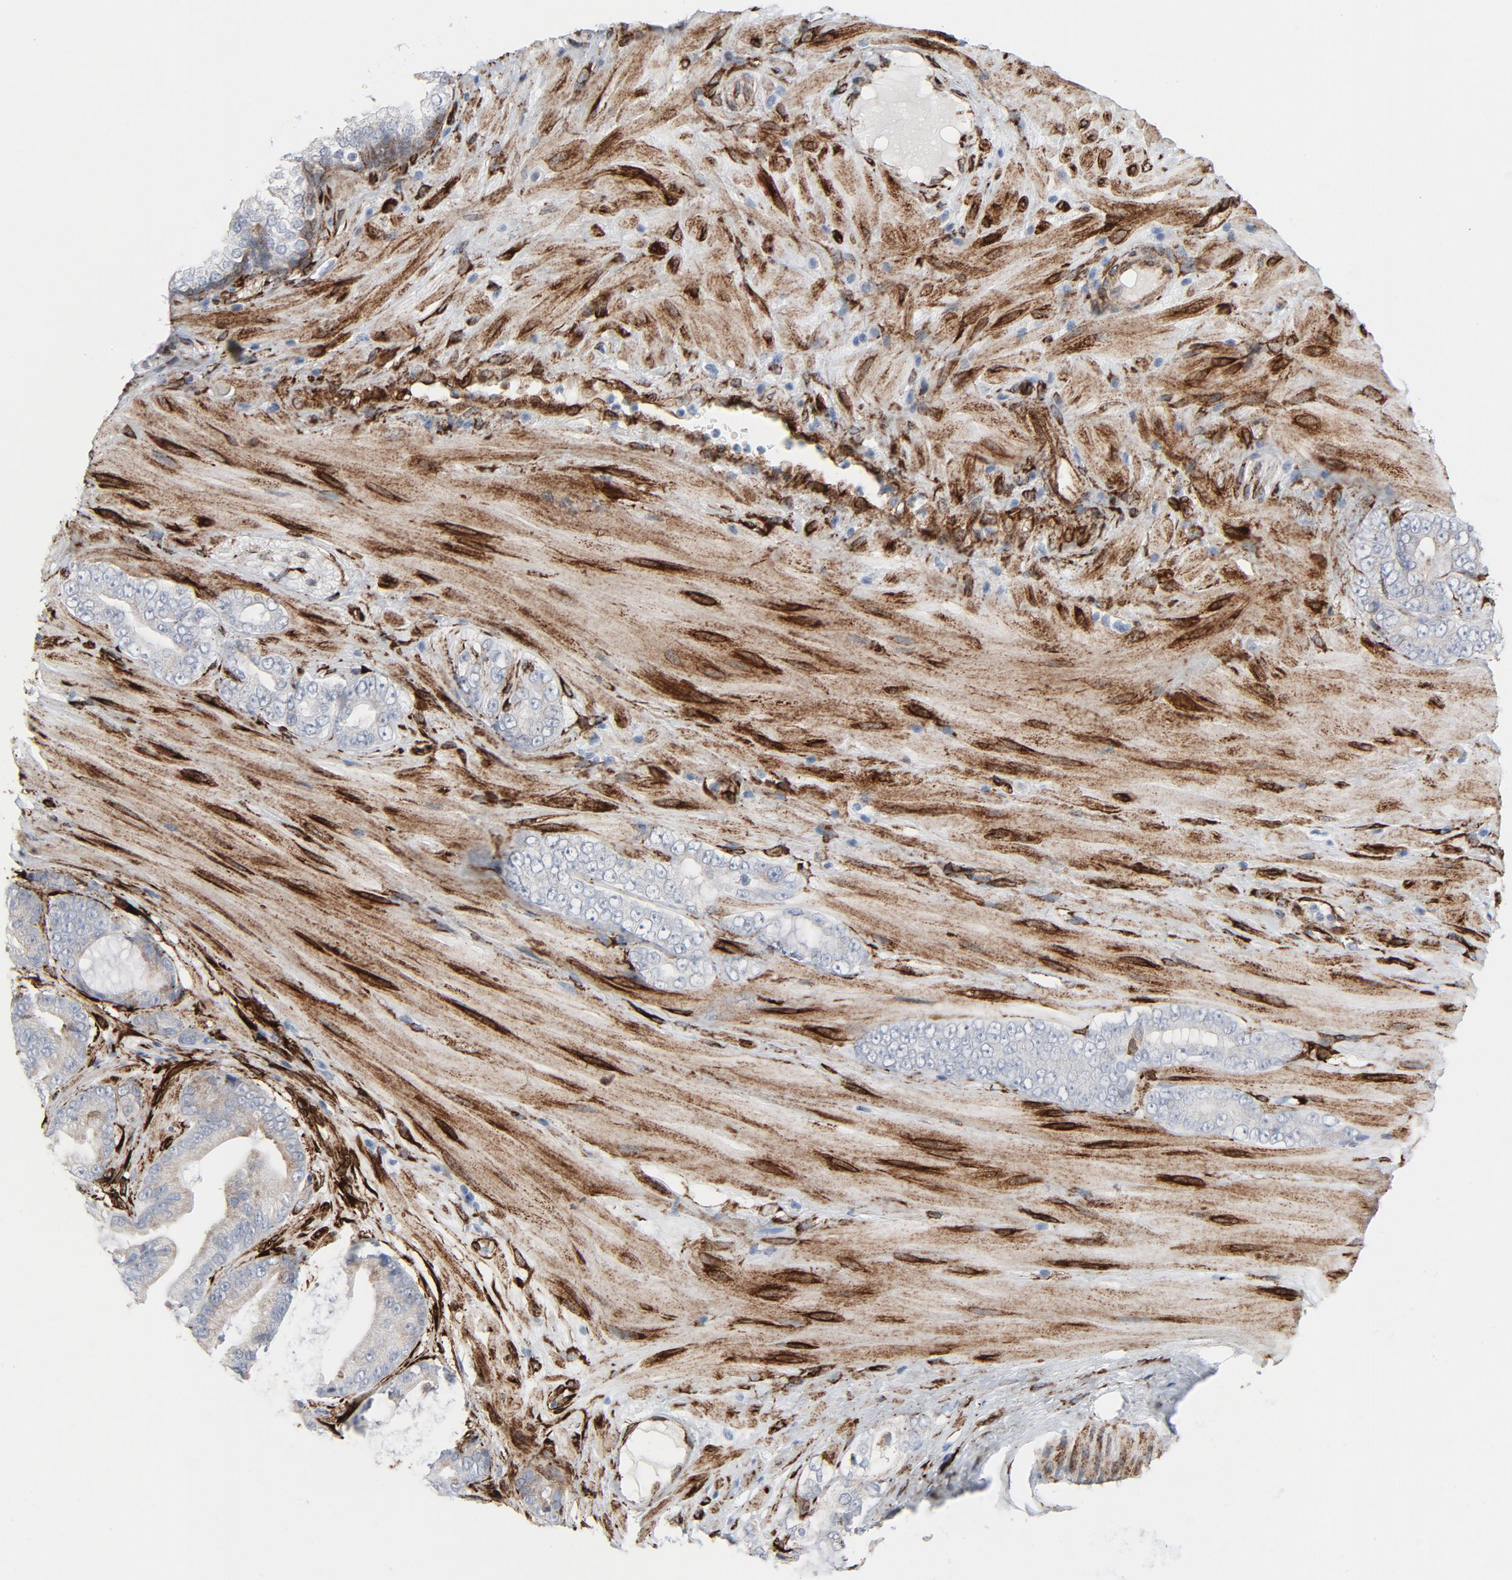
{"staining": {"intensity": "weak", "quantity": "25%-75%", "location": "cytoplasmic/membranous"}, "tissue": "prostate cancer", "cell_type": "Tumor cells", "image_type": "cancer", "snomed": [{"axis": "morphology", "description": "Adenocarcinoma, Medium grade"}, {"axis": "topography", "description": "Prostate"}], "caption": "Human medium-grade adenocarcinoma (prostate) stained with a protein marker reveals weak staining in tumor cells.", "gene": "SERPINH1", "patient": {"sex": "male", "age": 53}}